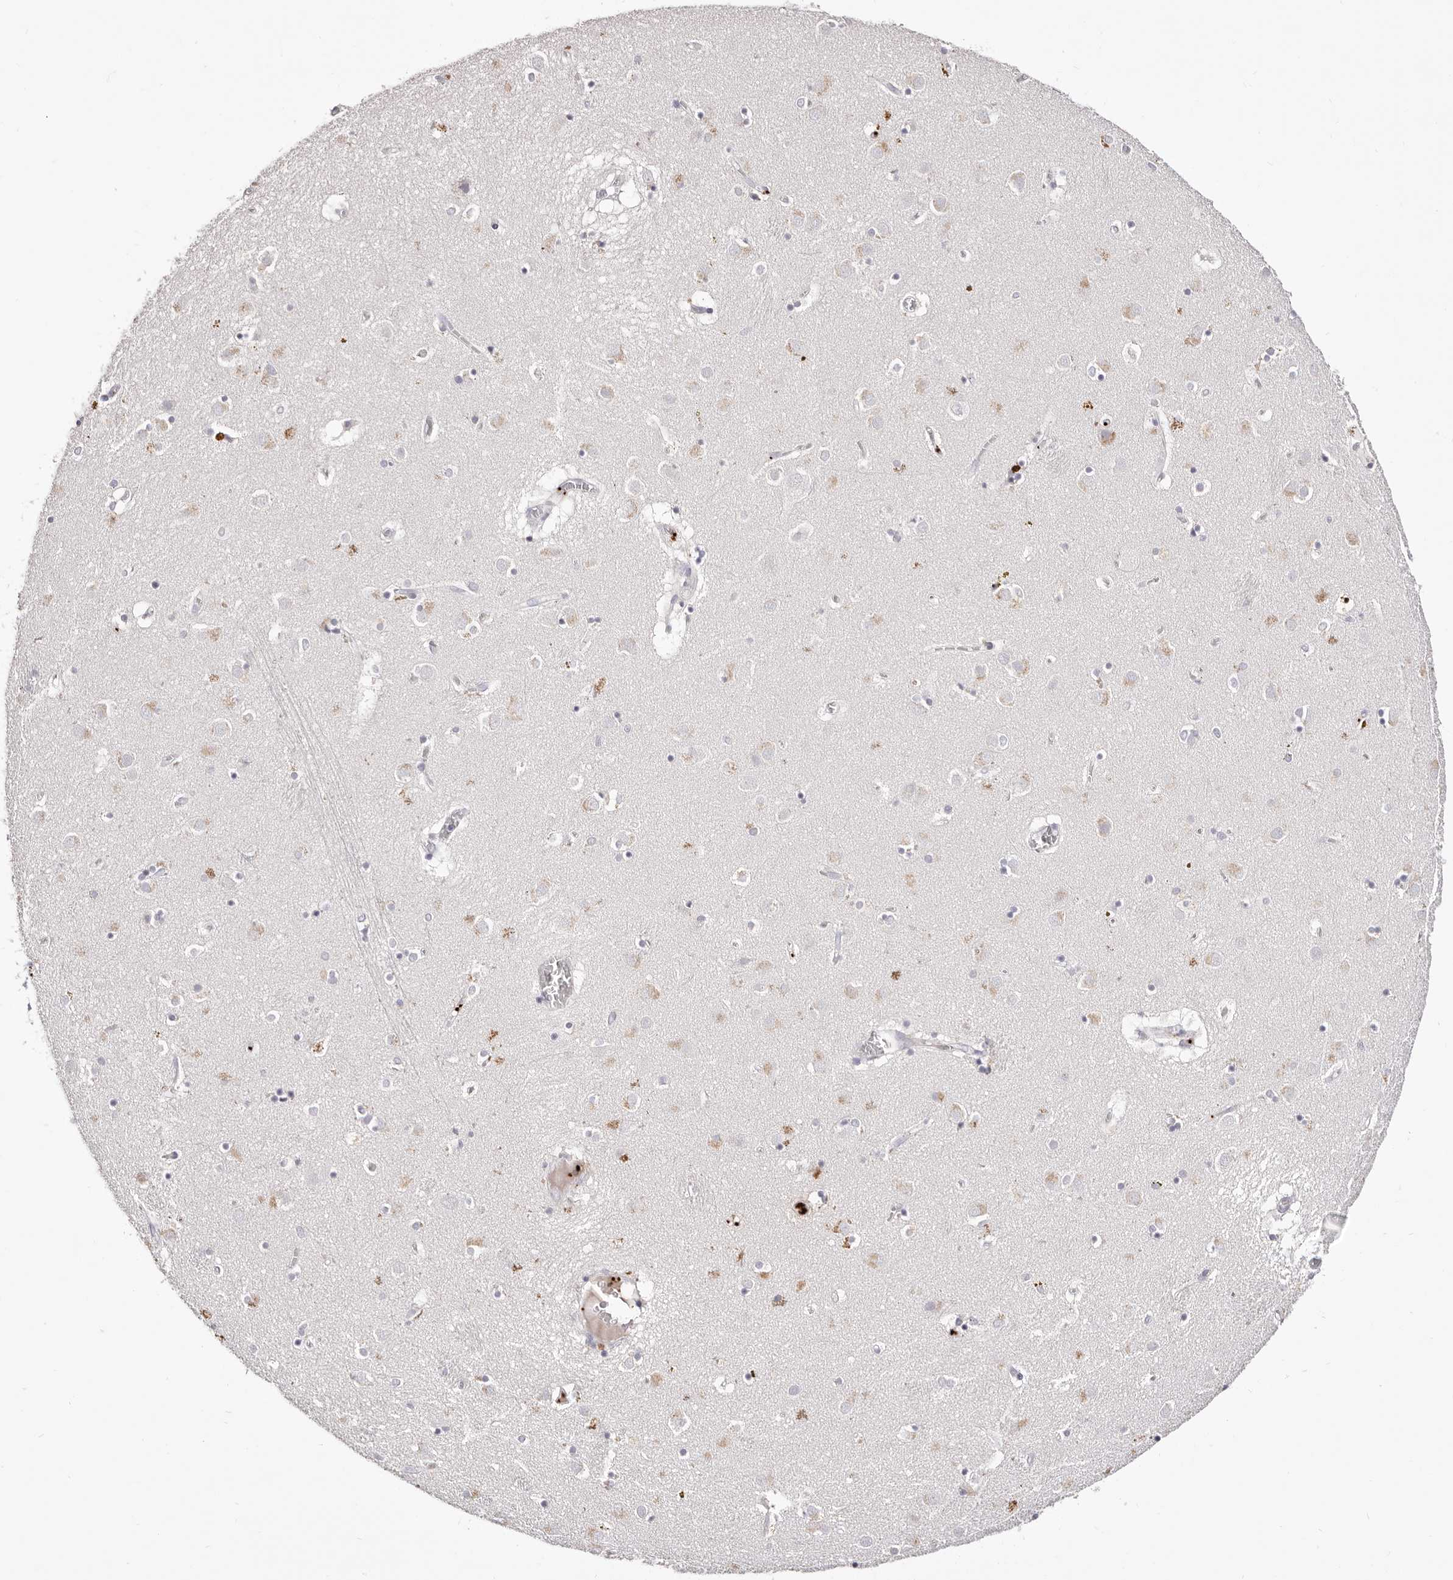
{"staining": {"intensity": "negative", "quantity": "none", "location": "none"}, "tissue": "caudate", "cell_type": "Glial cells", "image_type": "normal", "snomed": [{"axis": "morphology", "description": "Normal tissue, NOS"}, {"axis": "topography", "description": "Lateral ventricle wall"}], "caption": "This is an immunohistochemistry histopathology image of unremarkable caudate. There is no expression in glial cells.", "gene": "PF4", "patient": {"sex": "male", "age": 70}}